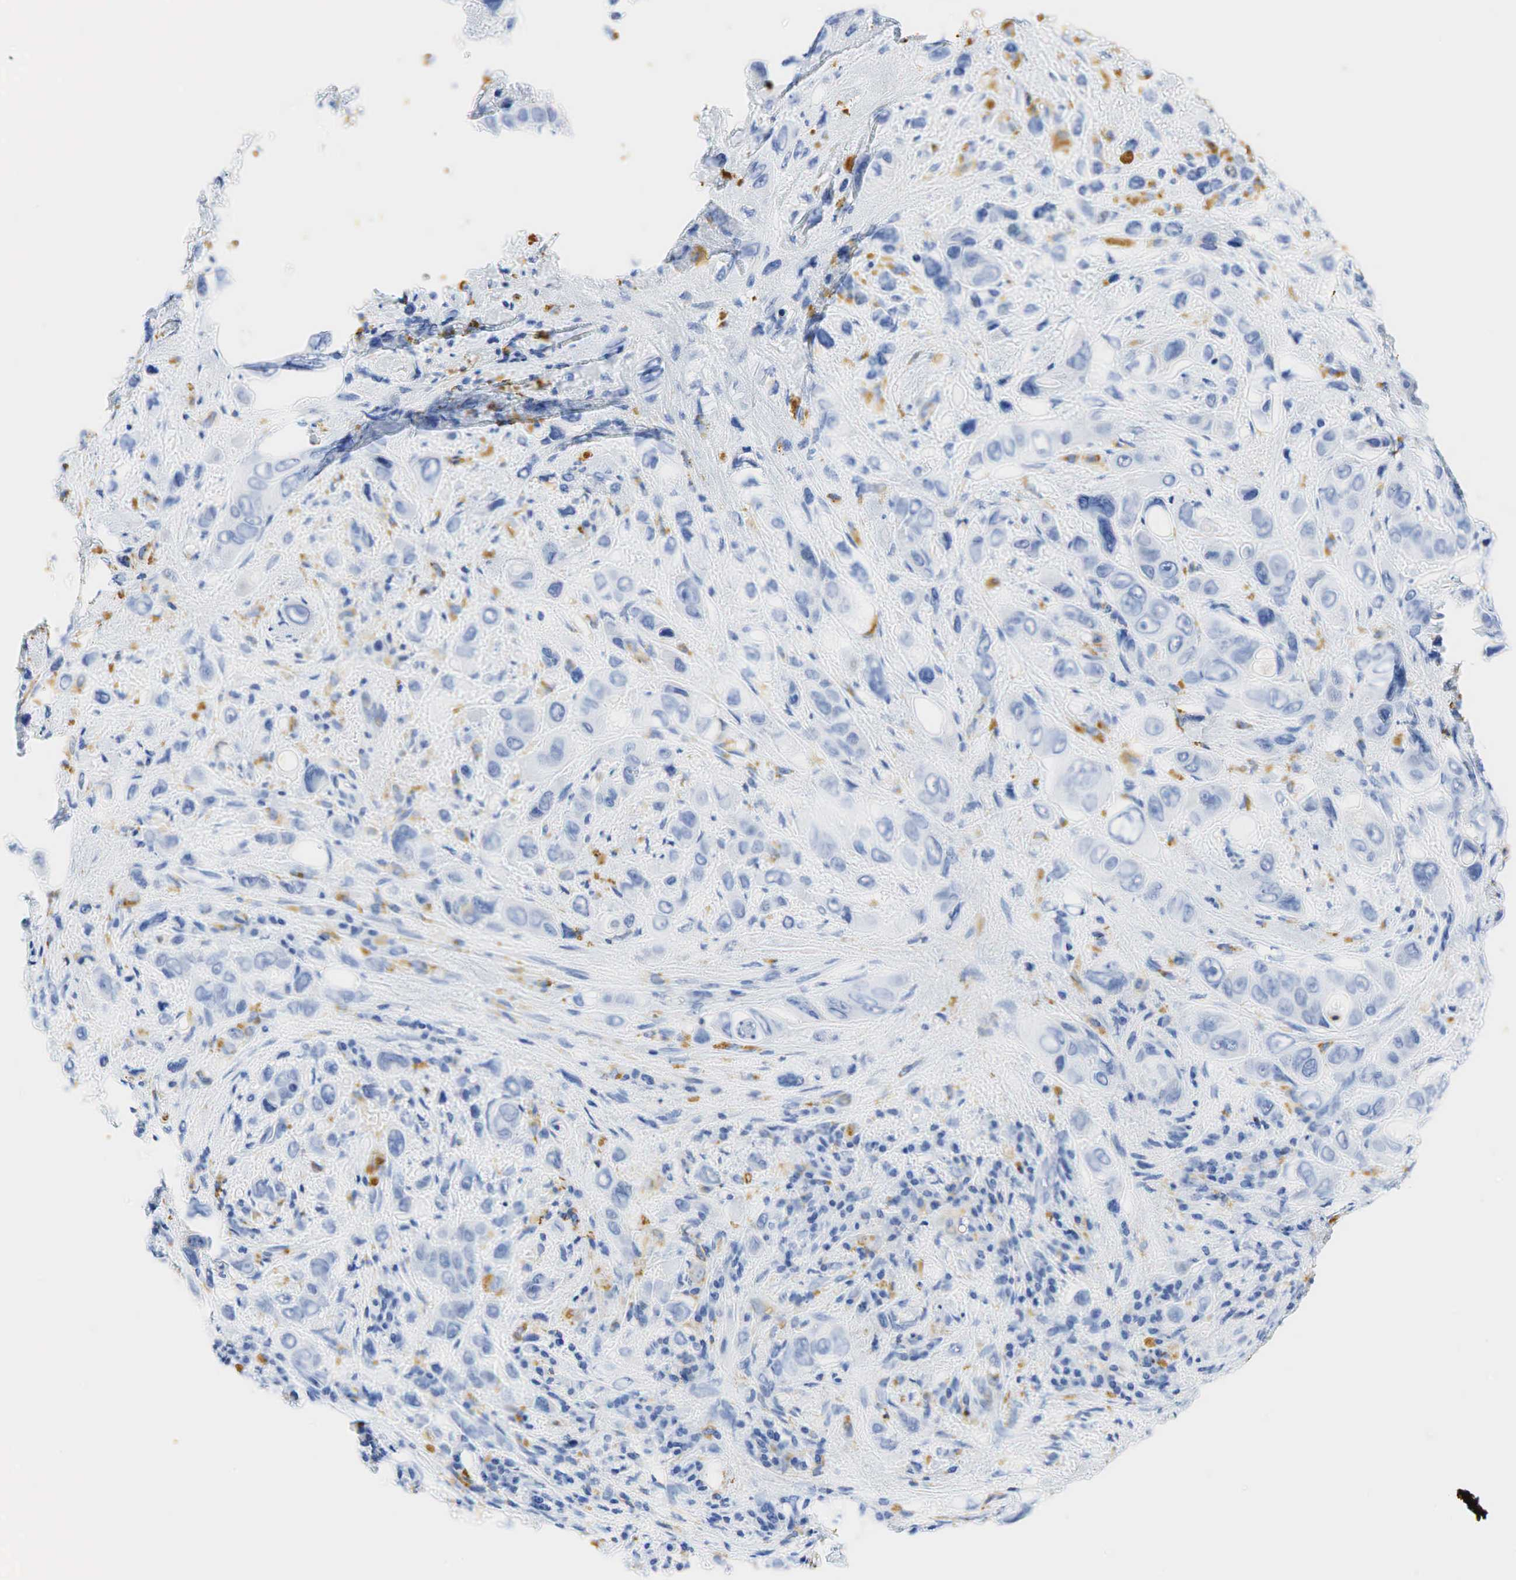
{"staining": {"intensity": "weak", "quantity": "<25%", "location": "cytoplasmic/membranous"}, "tissue": "liver cancer", "cell_type": "Tumor cells", "image_type": "cancer", "snomed": [{"axis": "morphology", "description": "Cholangiocarcinoma"}, {"axis": "topography", "description": "Liver"}], "caption": "High magnification brightfield microscopy of liver cancer (cholangiocarcinoma) stained with DAB (brown) and counterstained with hematoxylin (blue): tumor cells show no significant staining.", "gene": "CD68", "patient": {"sex": "female", "age": 79}}